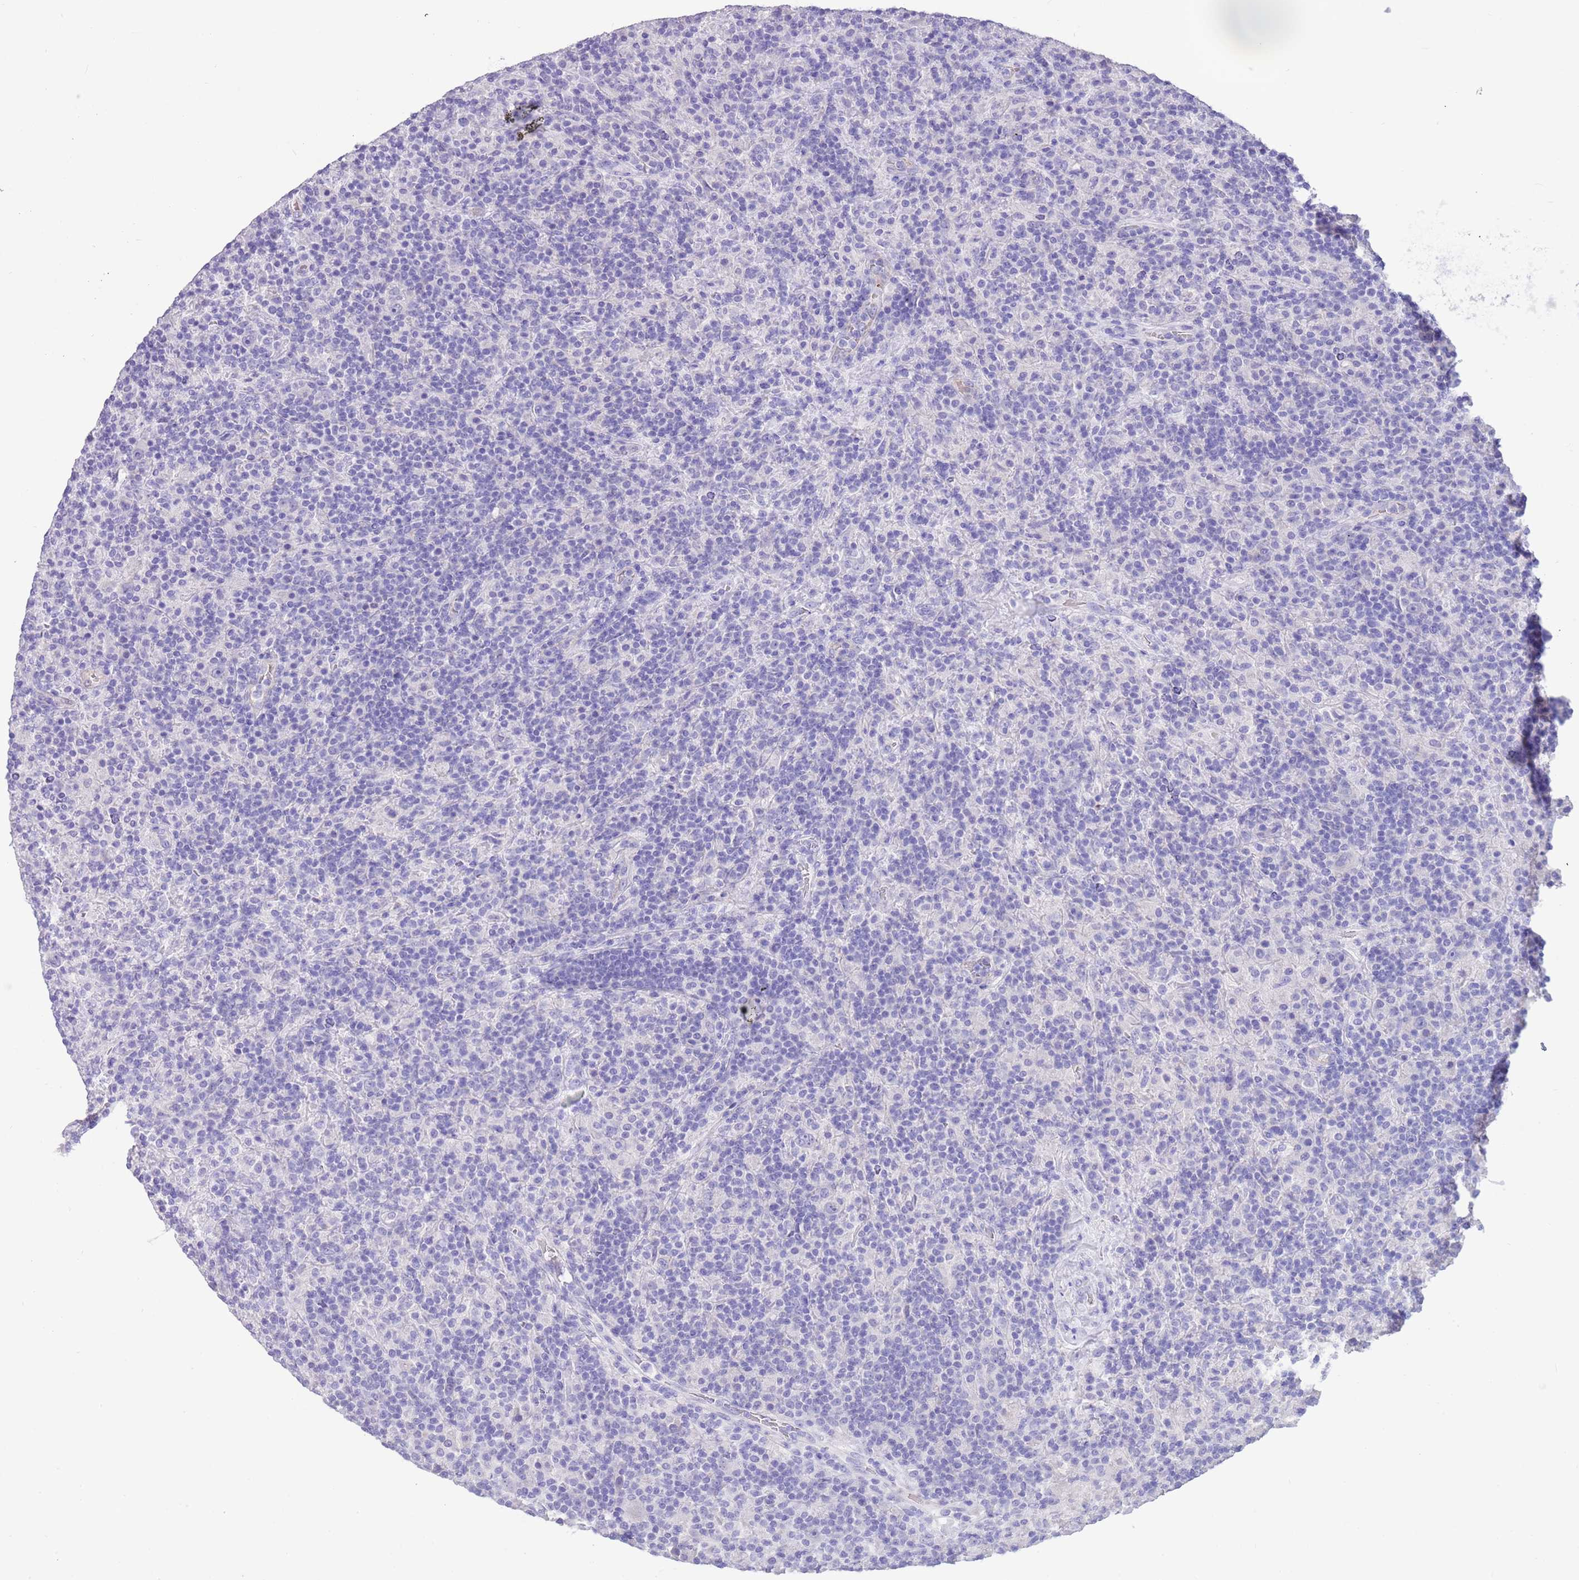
{"staining": {"intensity": "negative", "quantity": "none", "location": "none"}, "tissue": "lymphoma", "cell_type": "Tumor cells", "image_type": "cancer", "snomed": [{"axis": "morphology", "description": "Hodgkin's disease, NOS"}, {"axis": "topography", "description": "Lymph node"}], "caption": "IHC histopathology image of neoplastic tissue: human lymphoma stained with DAB (3,3'-diaminobenzidine) demonstrates no significant protein expression in tumor cells.", "gene": "TRMO", "patient": {"sex": "male", "age": 70}}